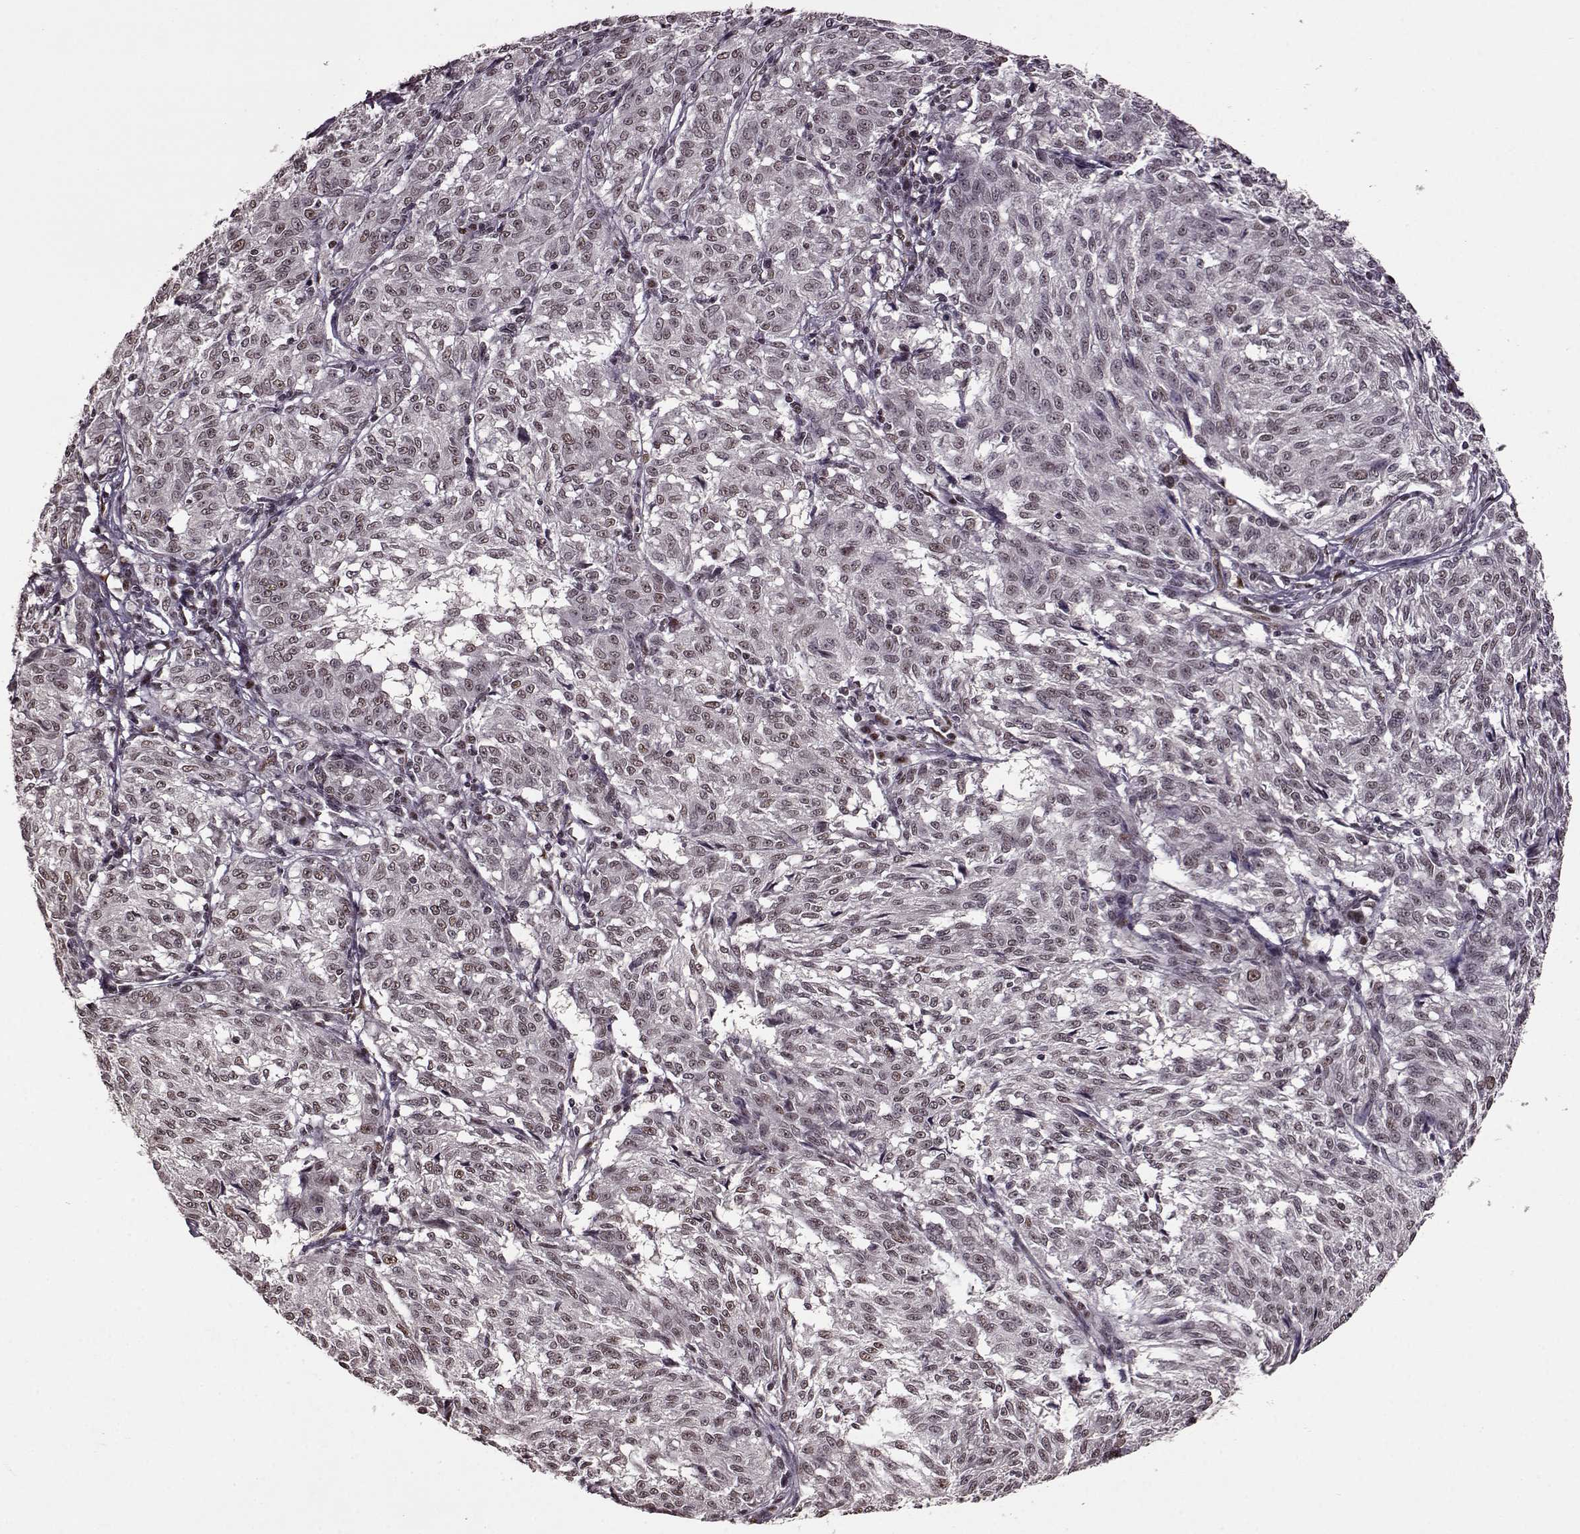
{"staining": {"intensity": "weak", "quantity": "25%-75%", "location": "nuclear"}, "tissue": "melanoma", "cell_type": "Tumor cells", "image_type": "cancer", "snomed": [{"axis": "morphology", "description": "Malignant melanoma, NOS"}, {"axis": "topography", "description": "Skin"}], "caption": "IHC of human melanoma reveals low levels of weak nuclear staining in approximately 25%-75% of tumor cells.", "gene": "FTO", "patient": {"sex": "female", "age": 72}}